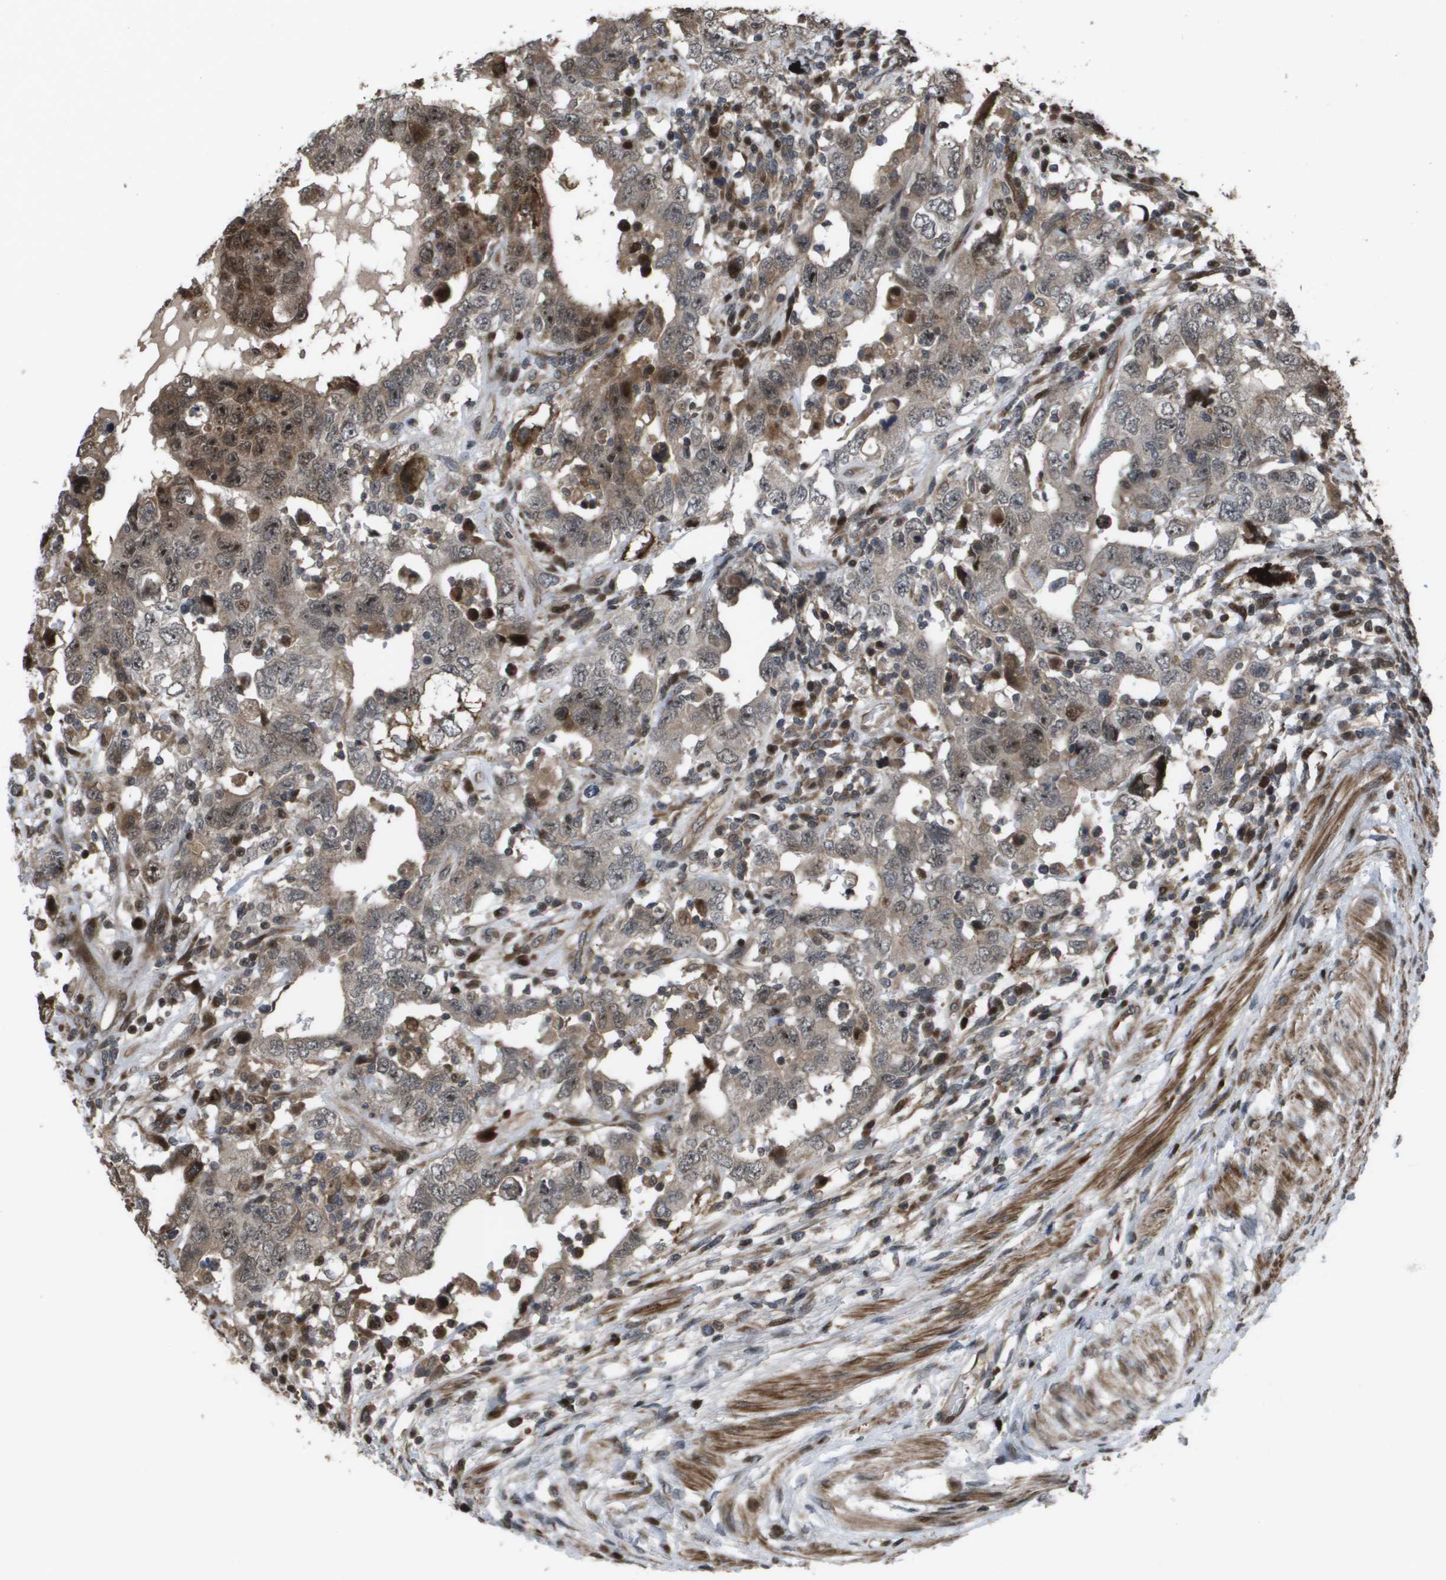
{"staining": {"intensity": "moderate", "quantity": "<25%", "location": "cytoplasmic/membranous,nuclear"}, "tissue": "testis cancer", "cell_type": "Tumor cells", "image_type": "cancer", "snomed": [{"axis": "morphology", "description": "Carcinoma, Embryonal, NOS"}, {"axis": "topography", "description": "Testis"}], "caption": "This histopathology image exhibits immunohistochemistry (IHC) staining of human testis cancer (embryonal carcinoma), with low moderate cytoplasmic/membranous and nuclear expression in about <25% of tumor cells.", "gene": "AXIN2", "patient": {"sex": "male", "age": 26}}